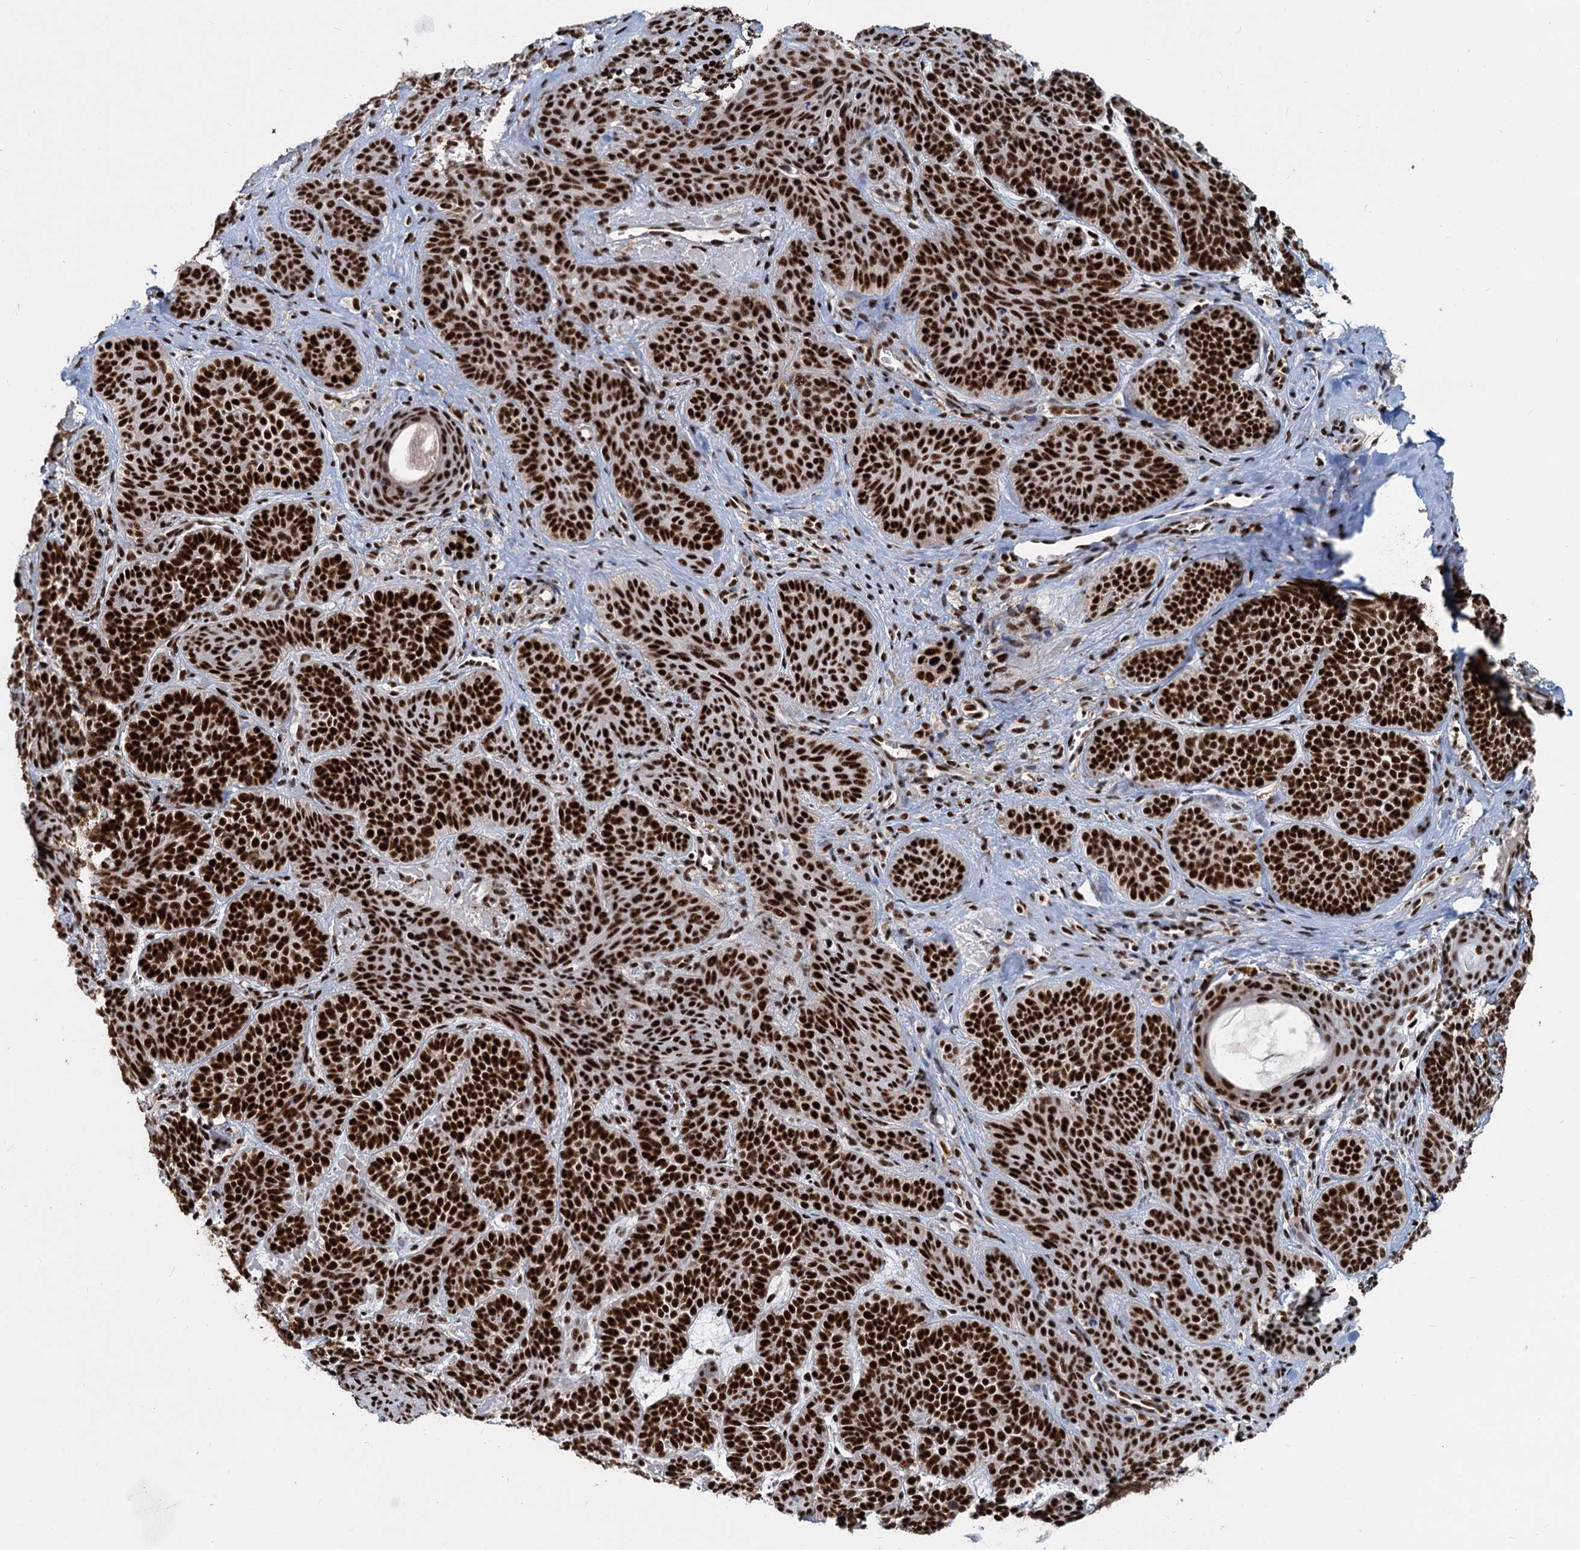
{"staining": {"intensity": "strong", "quantity": ">75%", "location": "nuclear"}, "tissue": "skin cancer", "cell_type": "Tumor cells", "image_type": "cancer", "snomed": [{"axis": "morphology", "description": "Basal cell carcinoma"}, {"axis": "topography", "description": "Skin"}], "caption": "Skin basal cell carcinoma was stained to show a protein in brown. There is high levels of strong nuclear expression in about >75% of tumor cells.", "gene": "RBM26", "patient": {"sex": "male", "age": 85}}